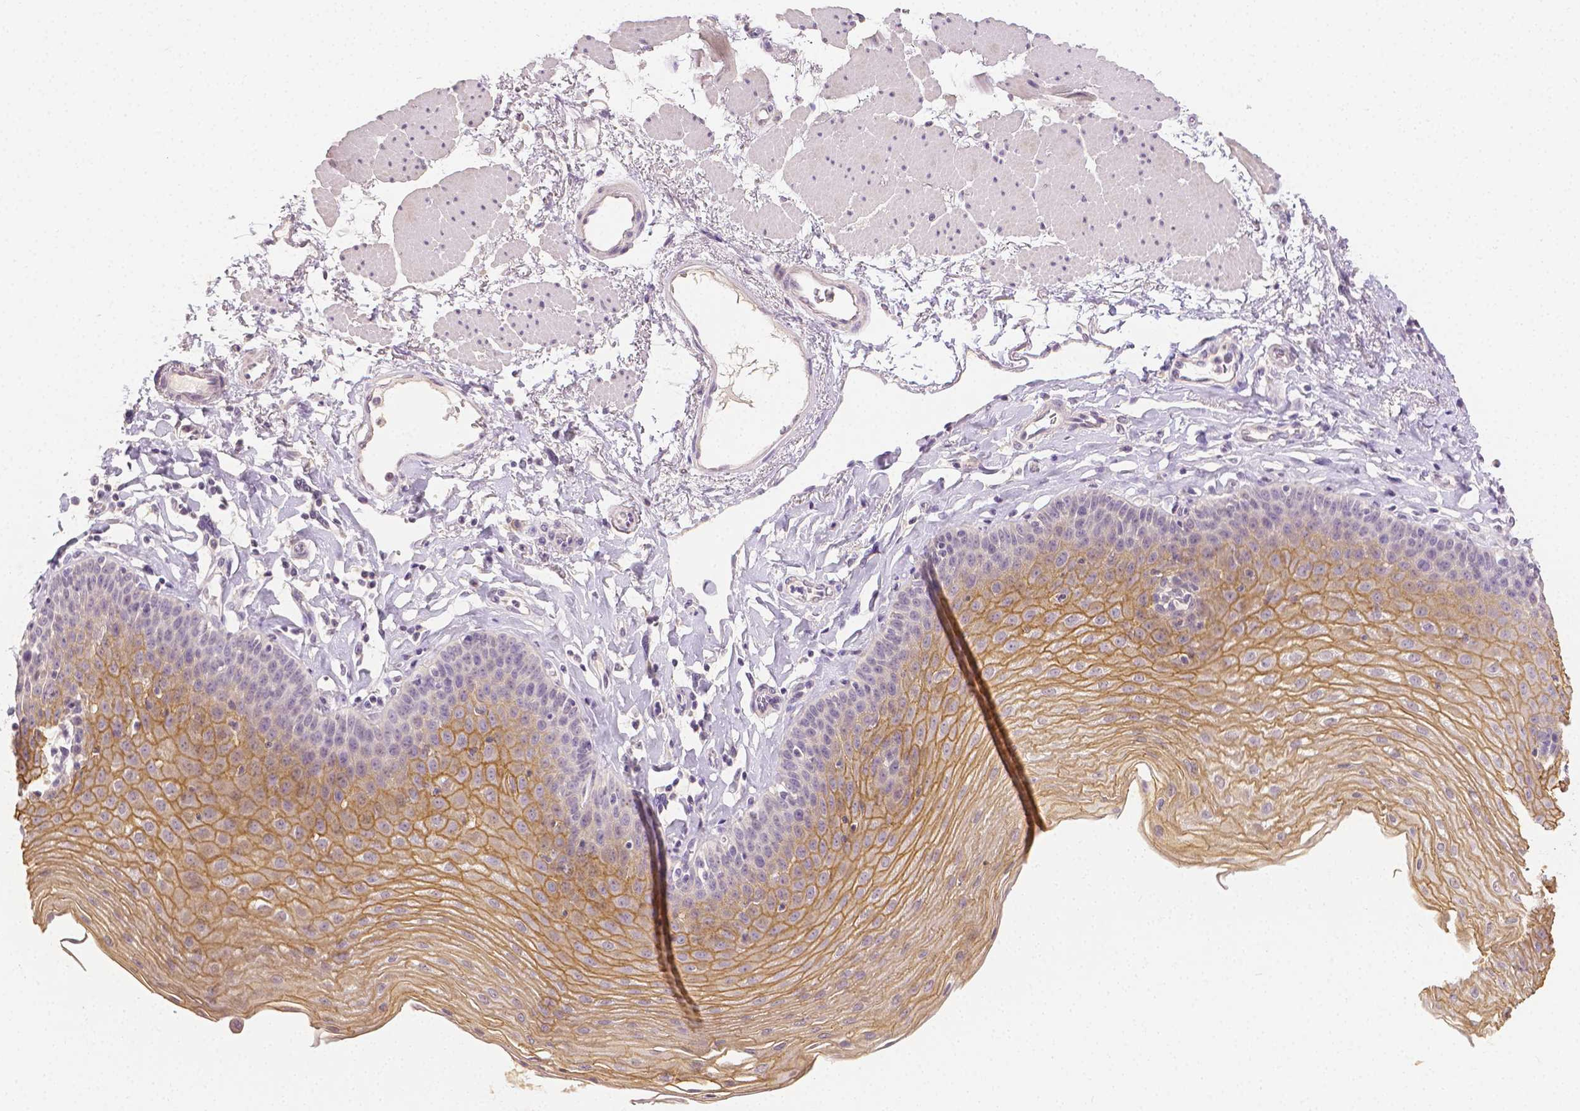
{"staining": {"intensity": "moderate", "quantity": "25%-75%", "location": "cytoplasmic/membranous"}, "tissue": "esophagus", "cell_type": "Squamous epithelial cells", "image_type": "normal", "snomed": [{"axis": "morphology", "description": "Normal tissue, NOS"}, {"axis": "topography", "description": "Esophagus"}], "caption": "Squamous epithelial cells display medium levels of moderate cytoplasmic/membranous expression in approximately 25%-75% of cells in unremarkable human esophagus.", "gene": "TGM1", "patient": {"sex": "female", "age": 81}}